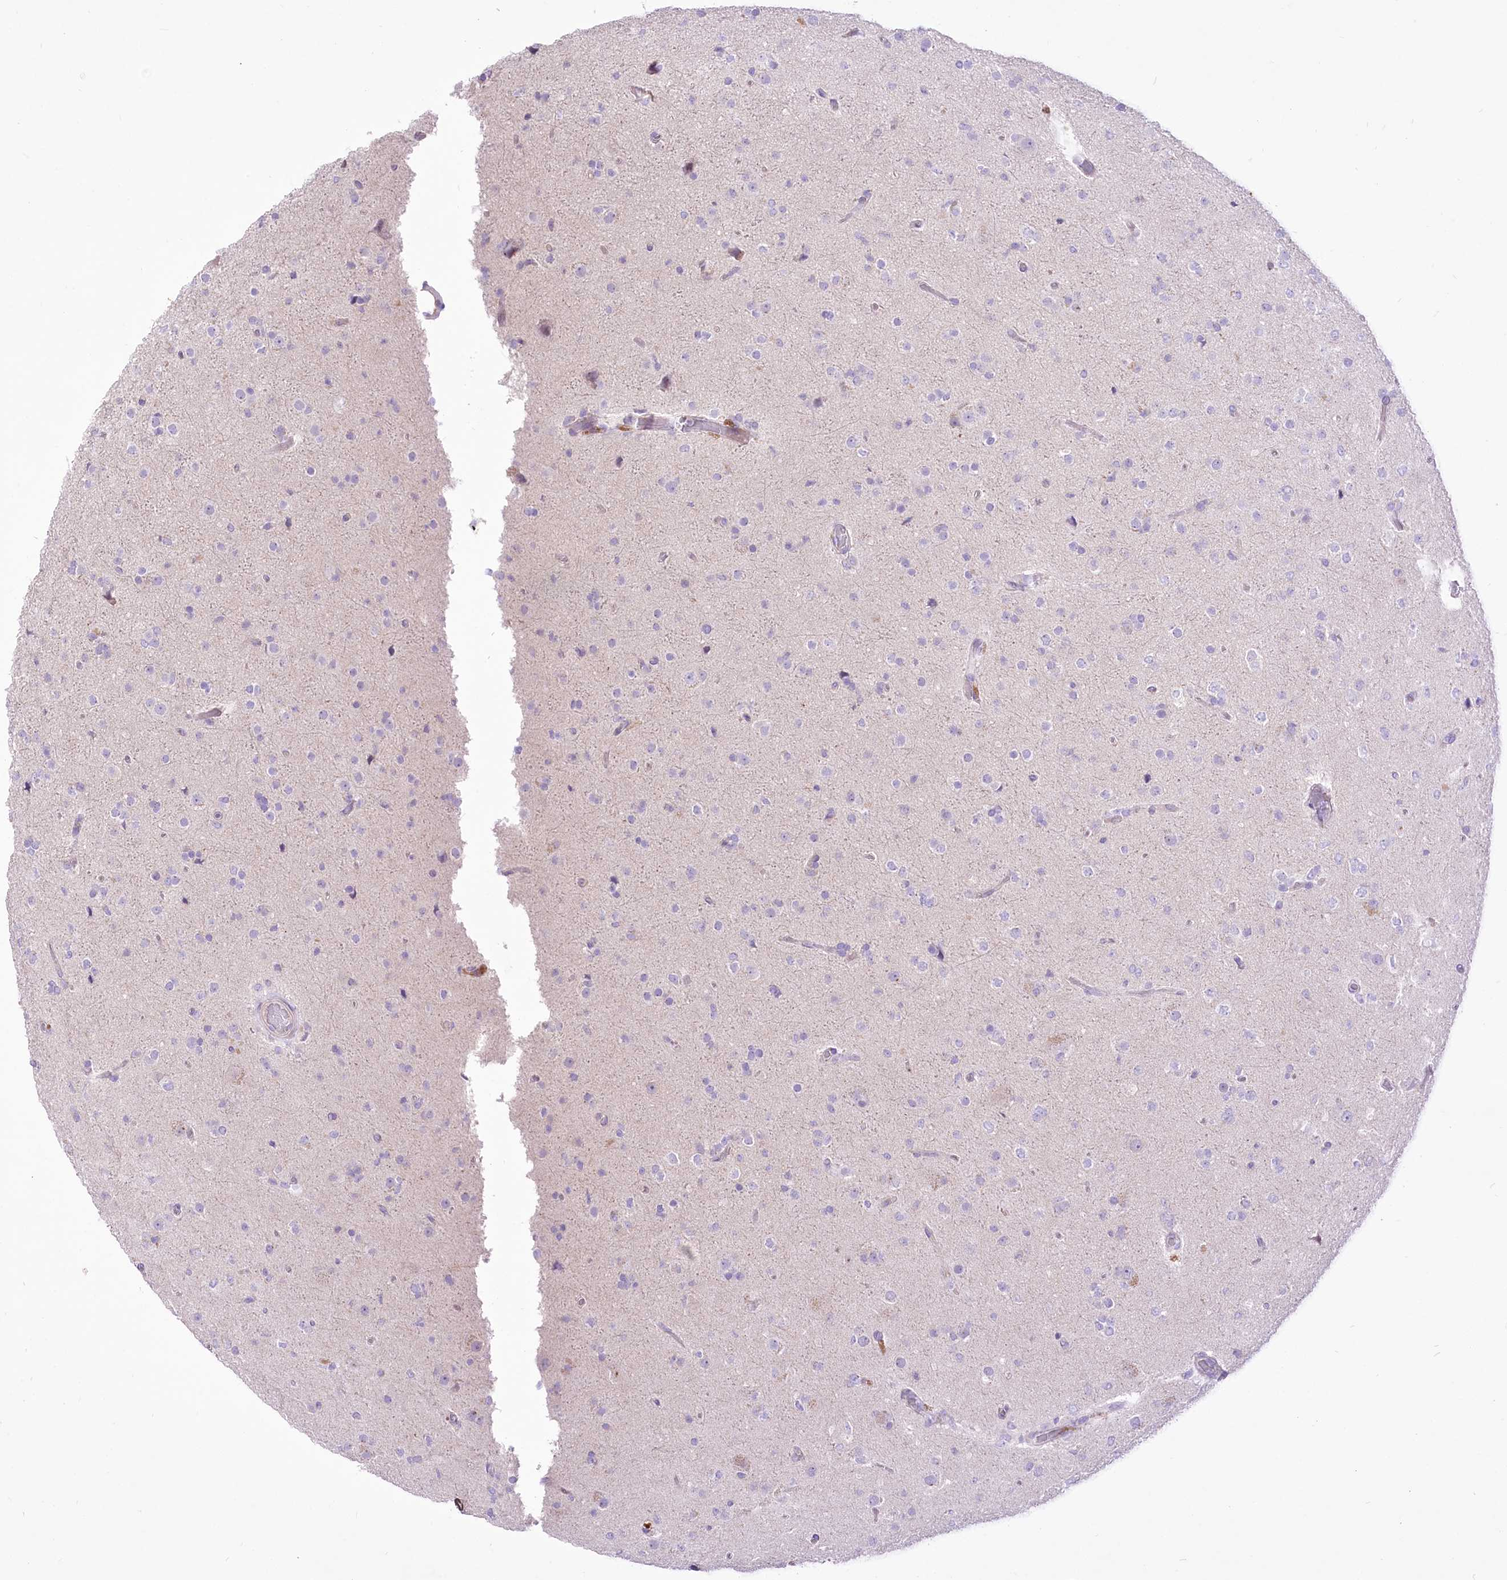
{"staining": {"intensity": "negative", "quantity": "none", "location": "none"}, "tissue": "glioma", "cell_type": "Tumor cells", "image_type": "cancer", "snomed": [{"axis": "morphology", "description": "Glioma, malignant, Low grade"}, {"axis": "topography", "description": "Brain"}], "caption": "There is no significant positivity in tumor cells of low-grade glioma (malignant).", "gene": "HELT", "patient": {"sex": "male", "age": 65}}